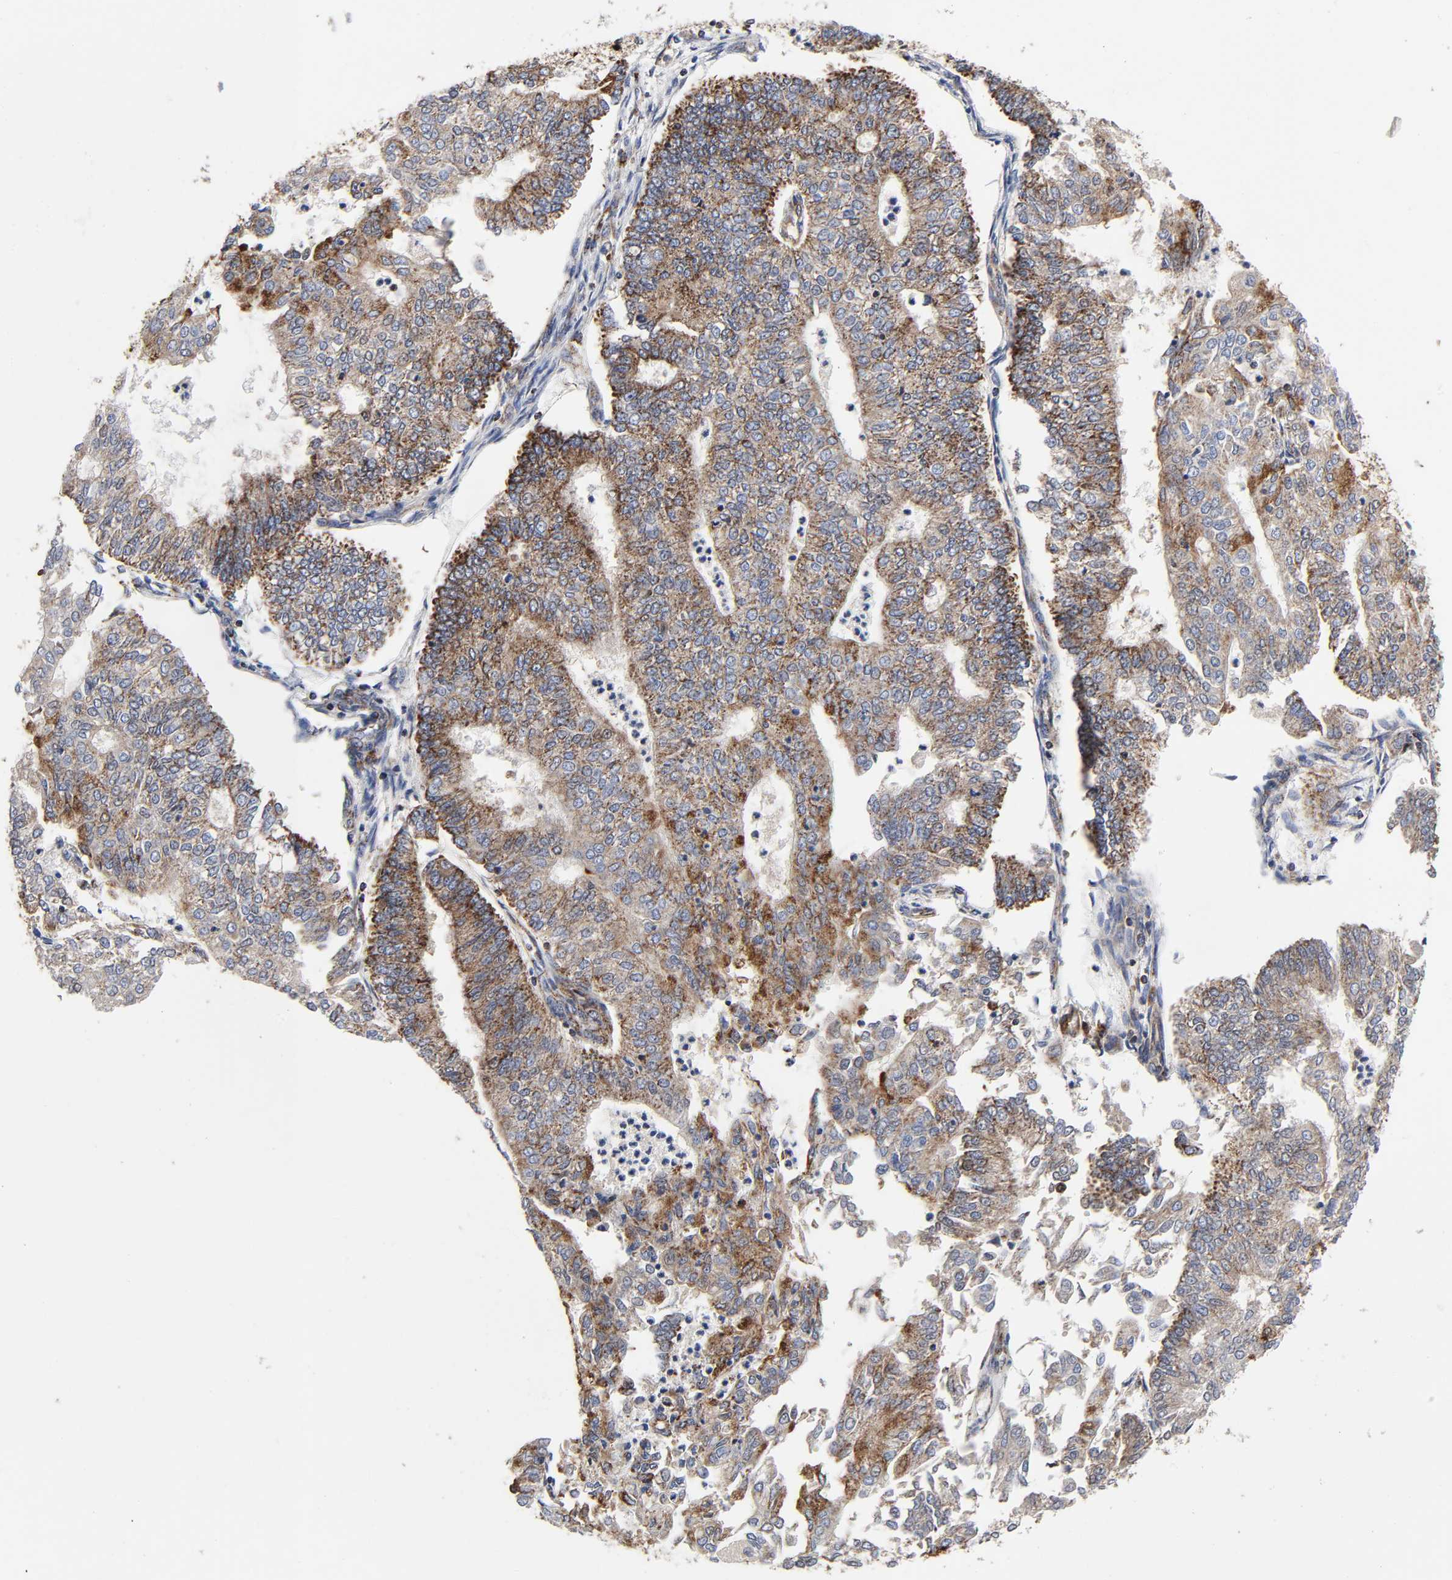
{"staining": {"intensity": "strong", "quantity": ">75%", "location": "cytoplasmic/membranous"}, "tissue": "endometrial cancer", "cell_type": "Tumor cells", "image_type": "cancer", "snomed": [{"axis": "morphology", "description": "Adenocarcinoma, NOS"}, {"axis": "topography", "description": "Endometrium"}], "caption": "About >75% of tumor cells in adenocarcinoma (endometrial) show strong cytoplasmic/membranous protein staining as visualized by brown immunohistochemical staining.", "gene": "AOPEP", "patient": {"sex": "female", "age": 59}}